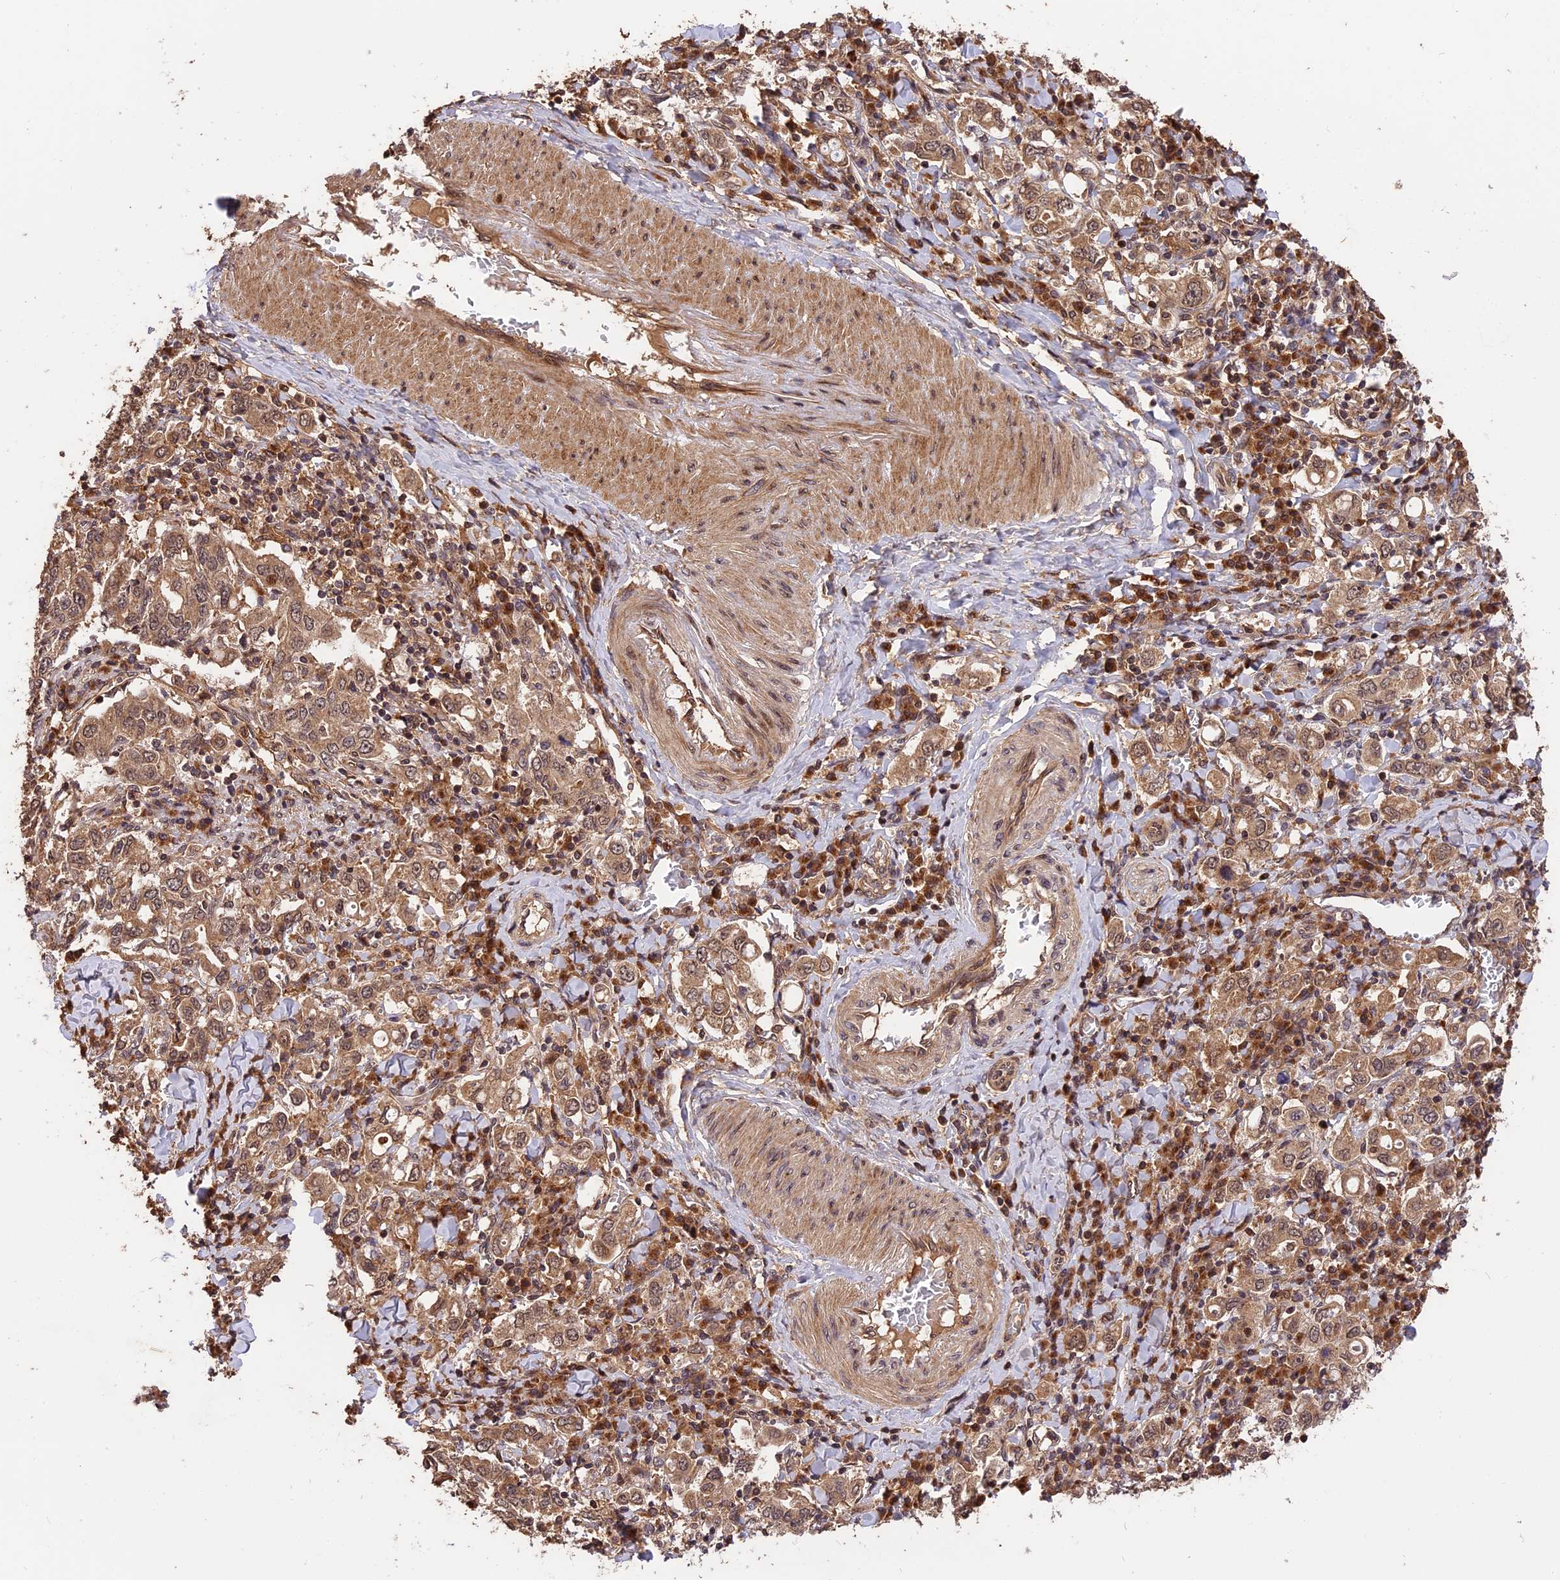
{"staining": {"intensity": "moderate", "quantity": ">75%", "location": "cytoplasmic/membranous"}, "tissue": "stomach cancer", "cell_type": "Tumor cells", "image_type": "cancer", "snomed": [{"axis": "morphology", "description": "Adenocarcinoma, NOS"}, {"axis": "topography", "description": "Stomach, upper"}], "caption": "There is medium levels of moderate cytoplasmic/membranous staining in tumor cells of stomach cancer (adenocarcinoma), as demonstrated by immunohistochemical staining (brown color).", "gene": "ESCO1", "patient": {"sex": "male", "age": 62}}